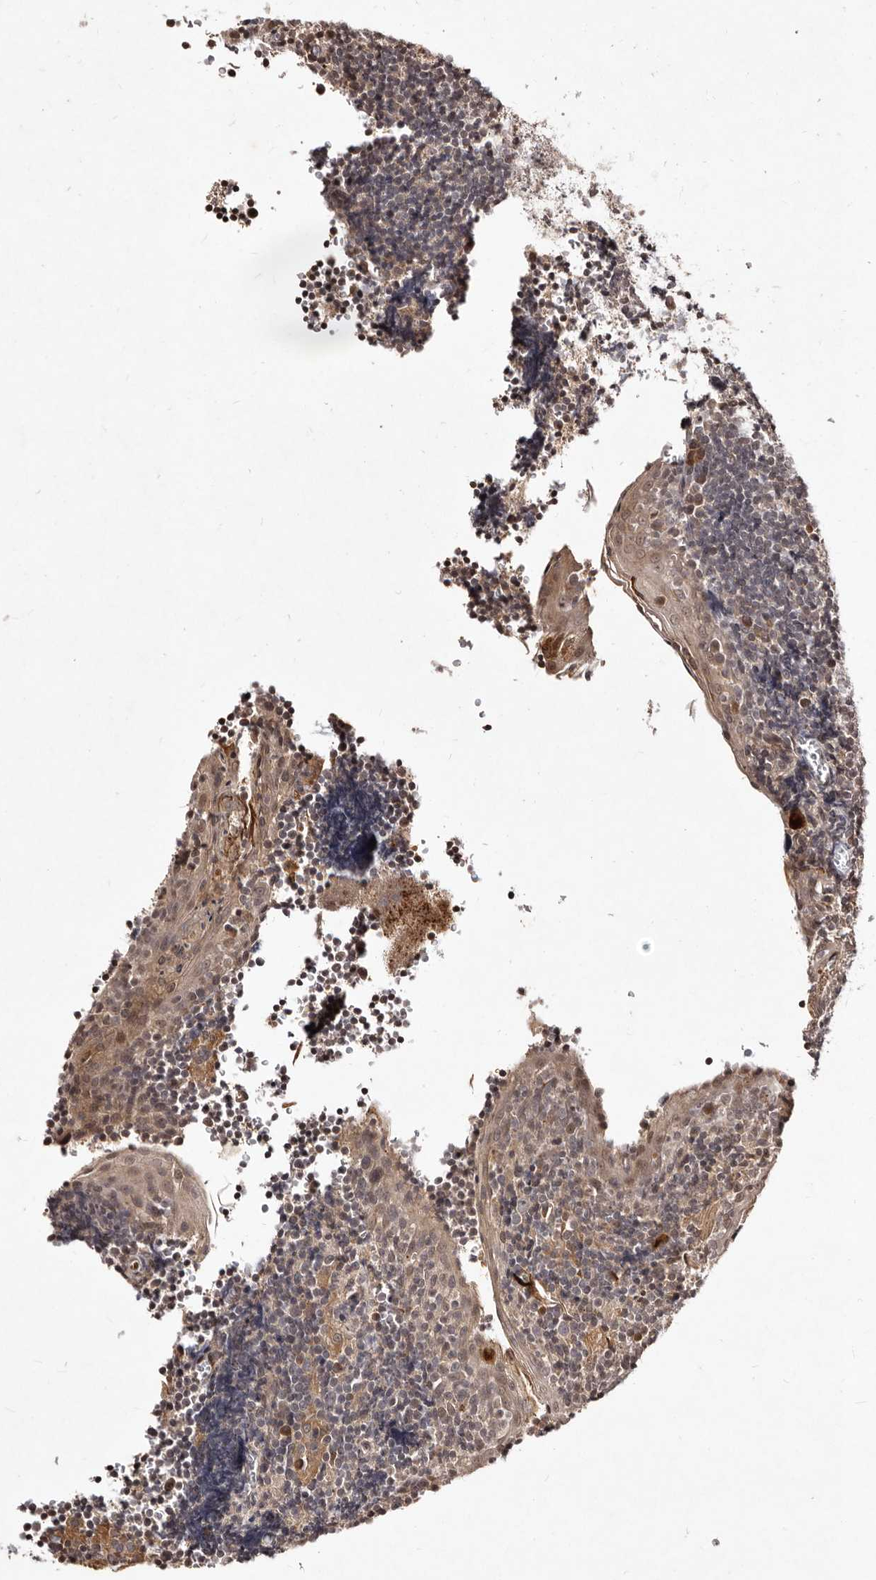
{"staining": {"intensity": "negative", "quantity": "none", "location": "none"}, "tissue": "tonsil", "cell_type": "Germinal center cells", "image_type": "normal", "snomed": [{"axis": "morphology", "description": "Normal tissue, NOS"}, {"axis": "topography", "description": "Tonsil"}], "caption": "Tonsil was stained to show a protein in brown. There is no significant expression in germinal center cells. (Brightfield microscopy of DAB immunohistochemistry (IHC) at high magnification).", "gene": "LCORL", "patient": {"sex": "male", "age": 27}}